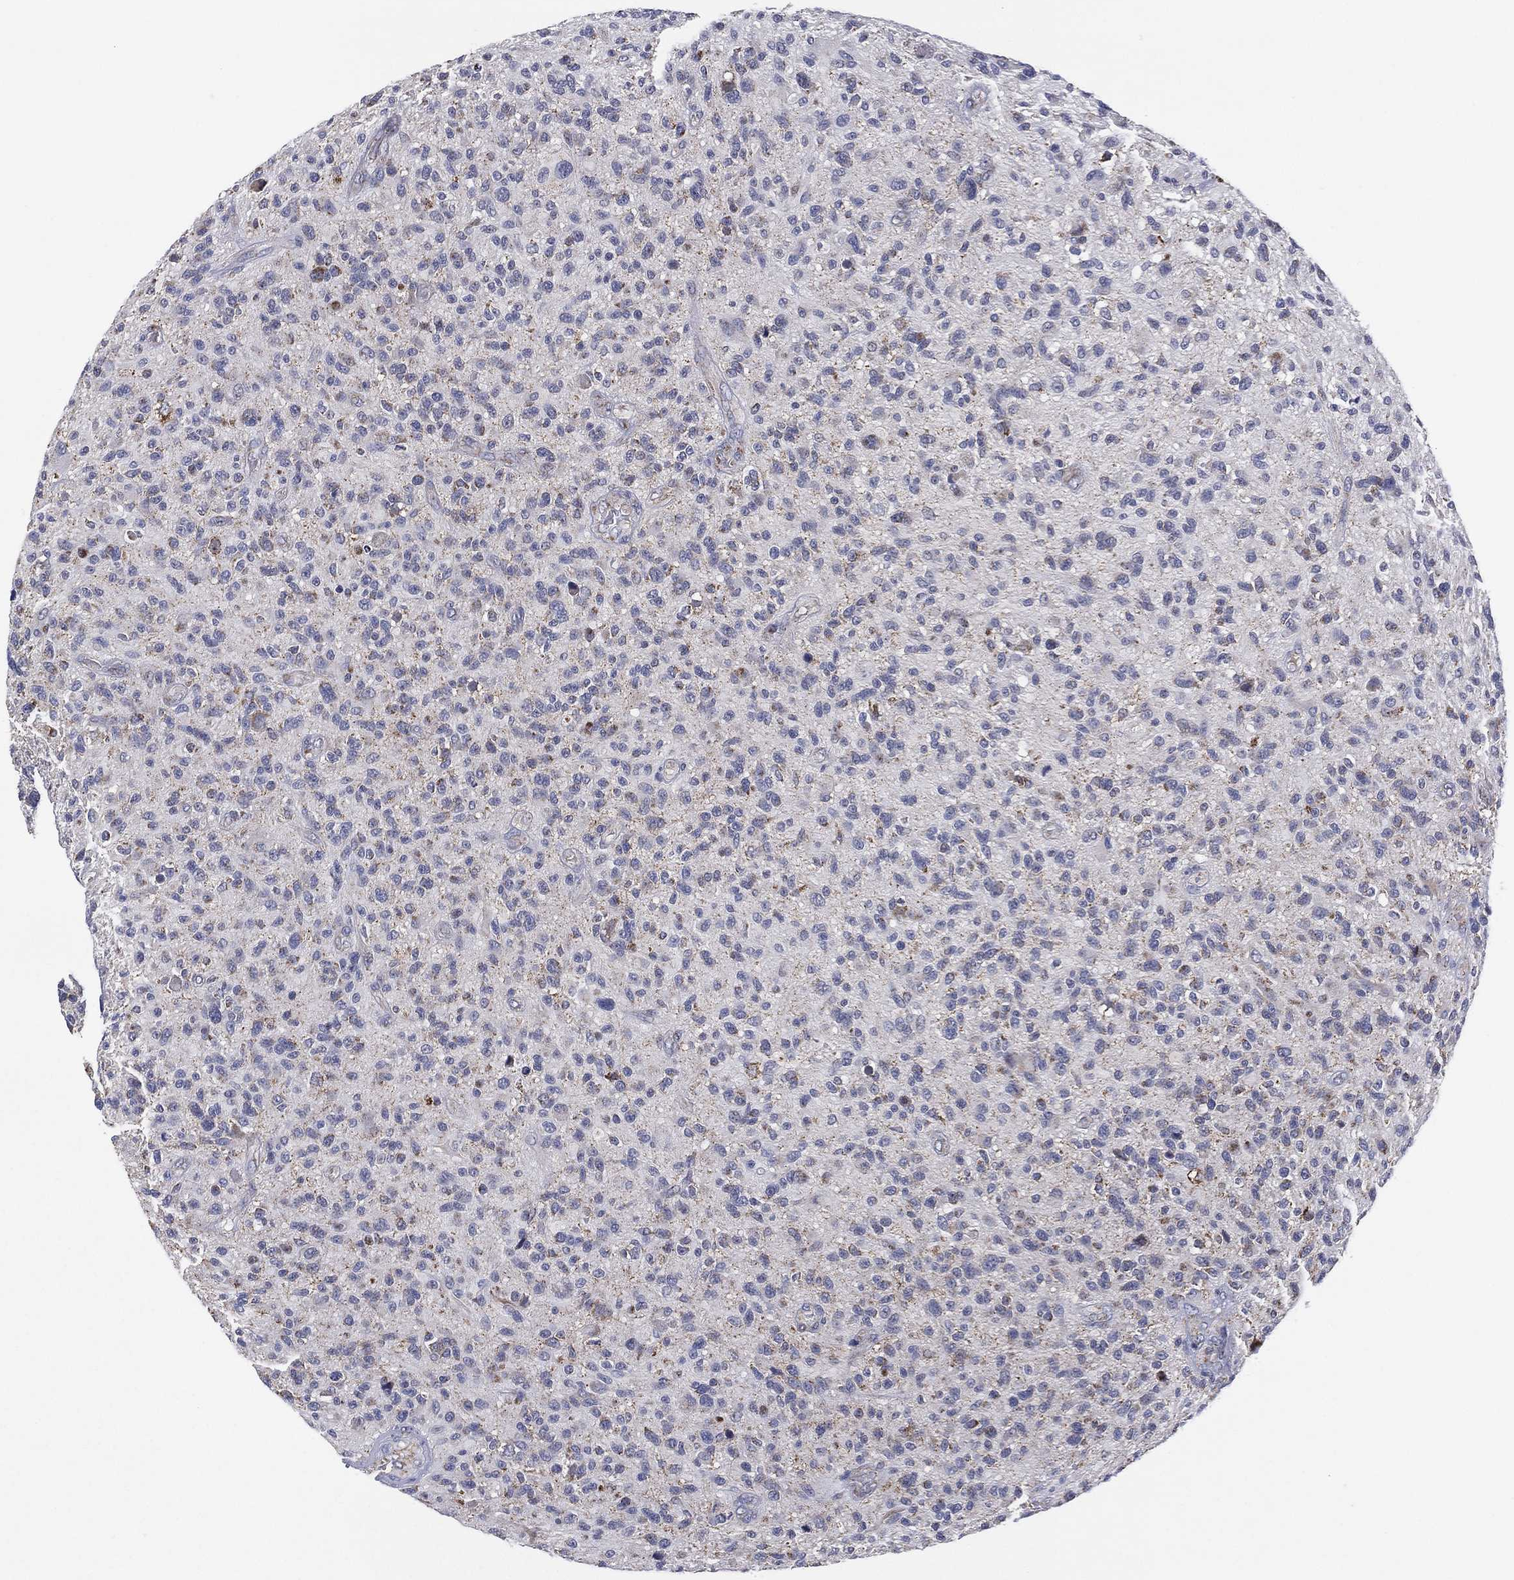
{"staining": {"intensity": "negative", "quantity": "none", "location": "none"}, "tissue": "glioma", "cell_type": "Tumor cells", "image_type": "cancer", "snomed": [{"axis": "morphology", "description": "Glioma, malignant, High grade"}, {"axis": "topography", "description": "Brain"}], "caption": "Immunohistochemistry (IHC) photomicrograph of malignant high-grade glioma stained for a protein (brown), which displays no positivity in tumor cells. Nuclei are stained in blue.", "gene": "PPP2R5A", "patient": {"sex": "male", "age": 47}}